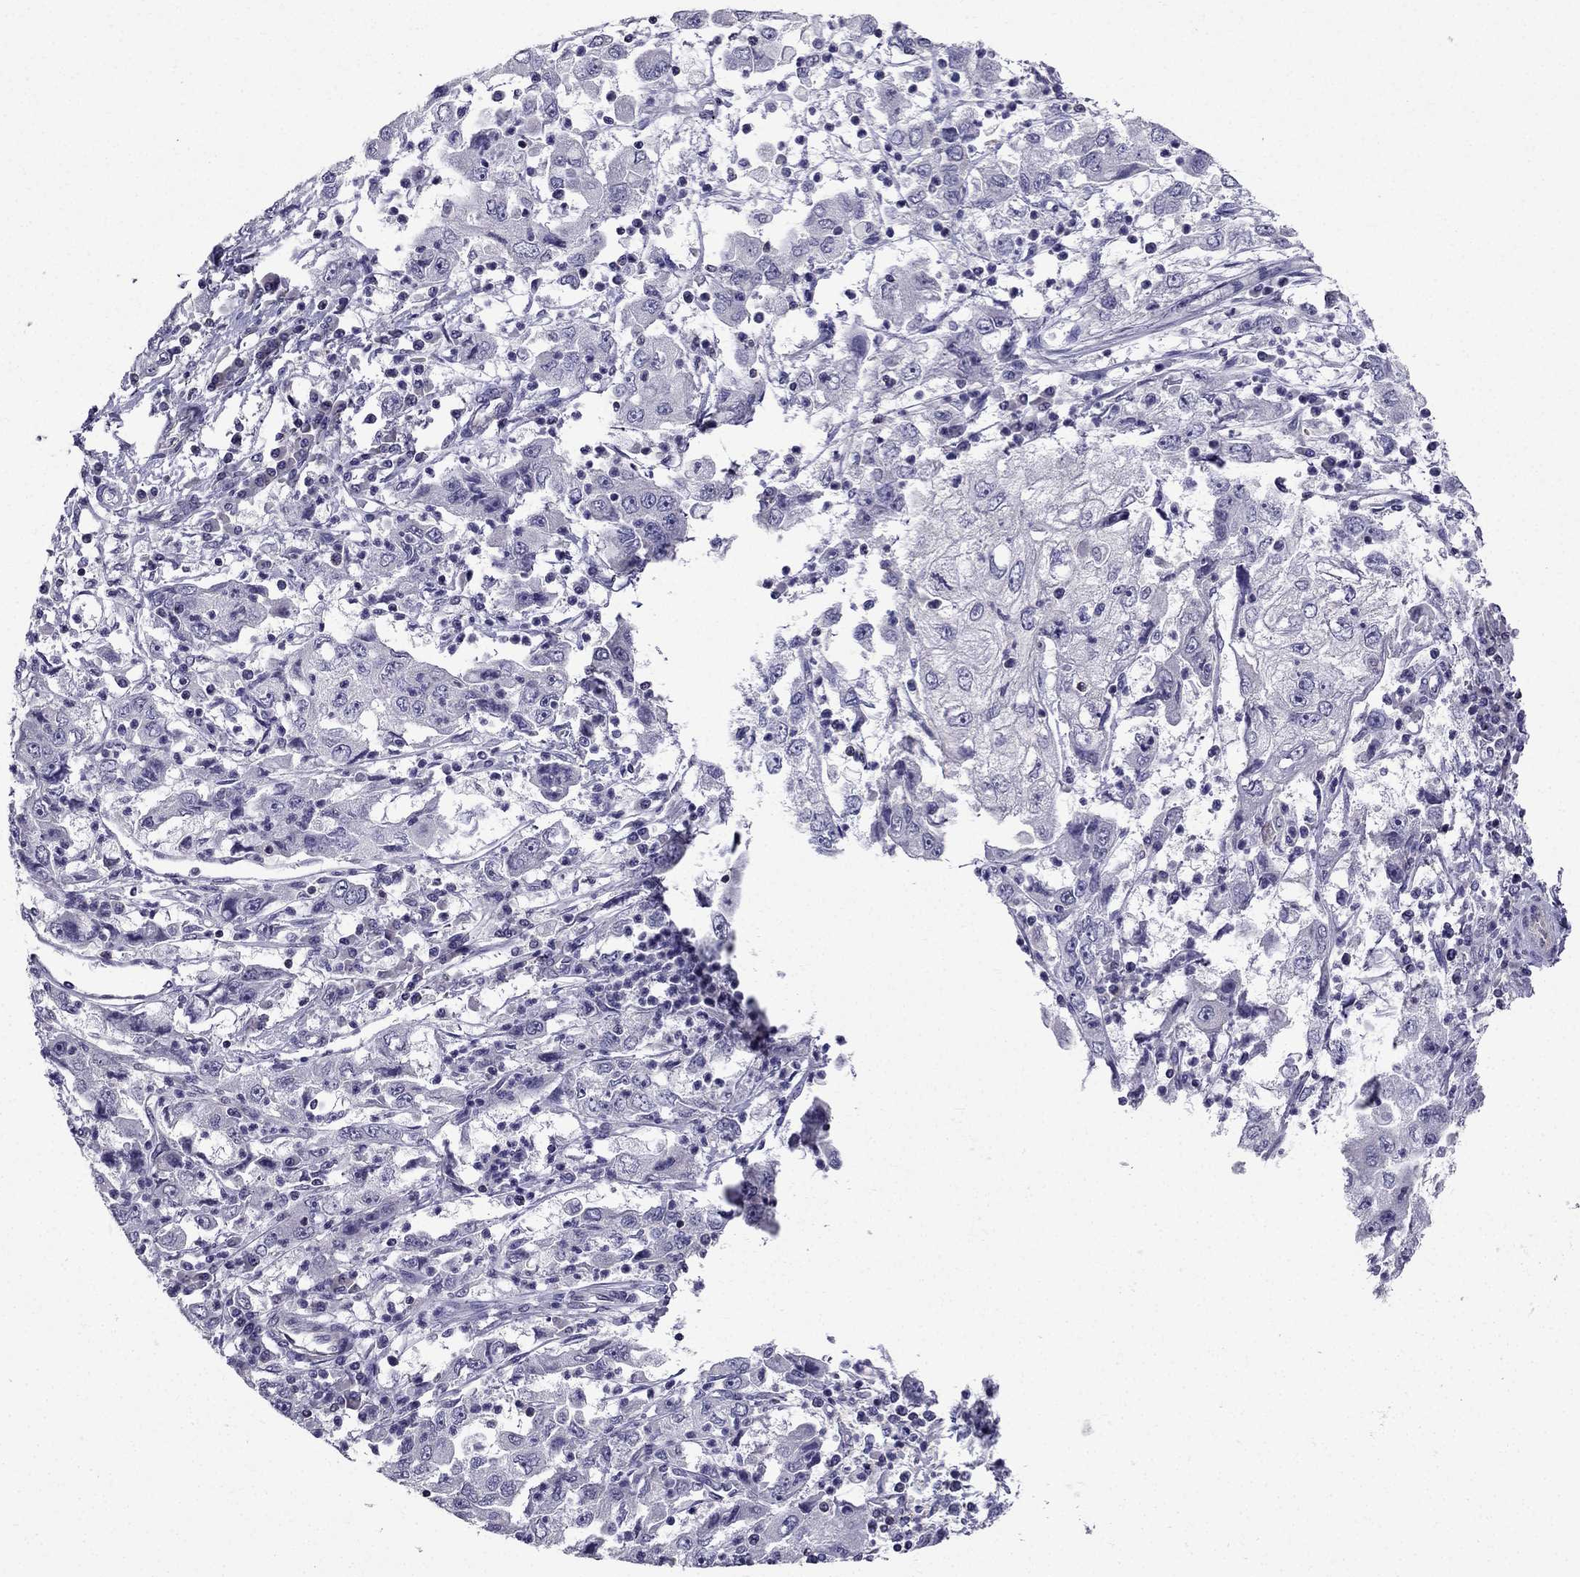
{"staining": {"intensity": "negative", "quantity": "none", "location": "none"}, "tissue": "cervical cancer", "cell_type": "Tumor cells", "image_type": "cancer", "snomed": [{"axis": "morphology", "description": "Squamous cell carcinoma, NOS"}, {"axis": "topography", "description": "Cervix"}], "caption": "Tumor cells are negative for protein expression in human cervical squamous cell carcinoma. The staining is performed using DAB brown chromogen with nuclei counter-stained in using hematoxylin.", "gene": "AAK1", "patient": {"sex": "female", "age": 36}}